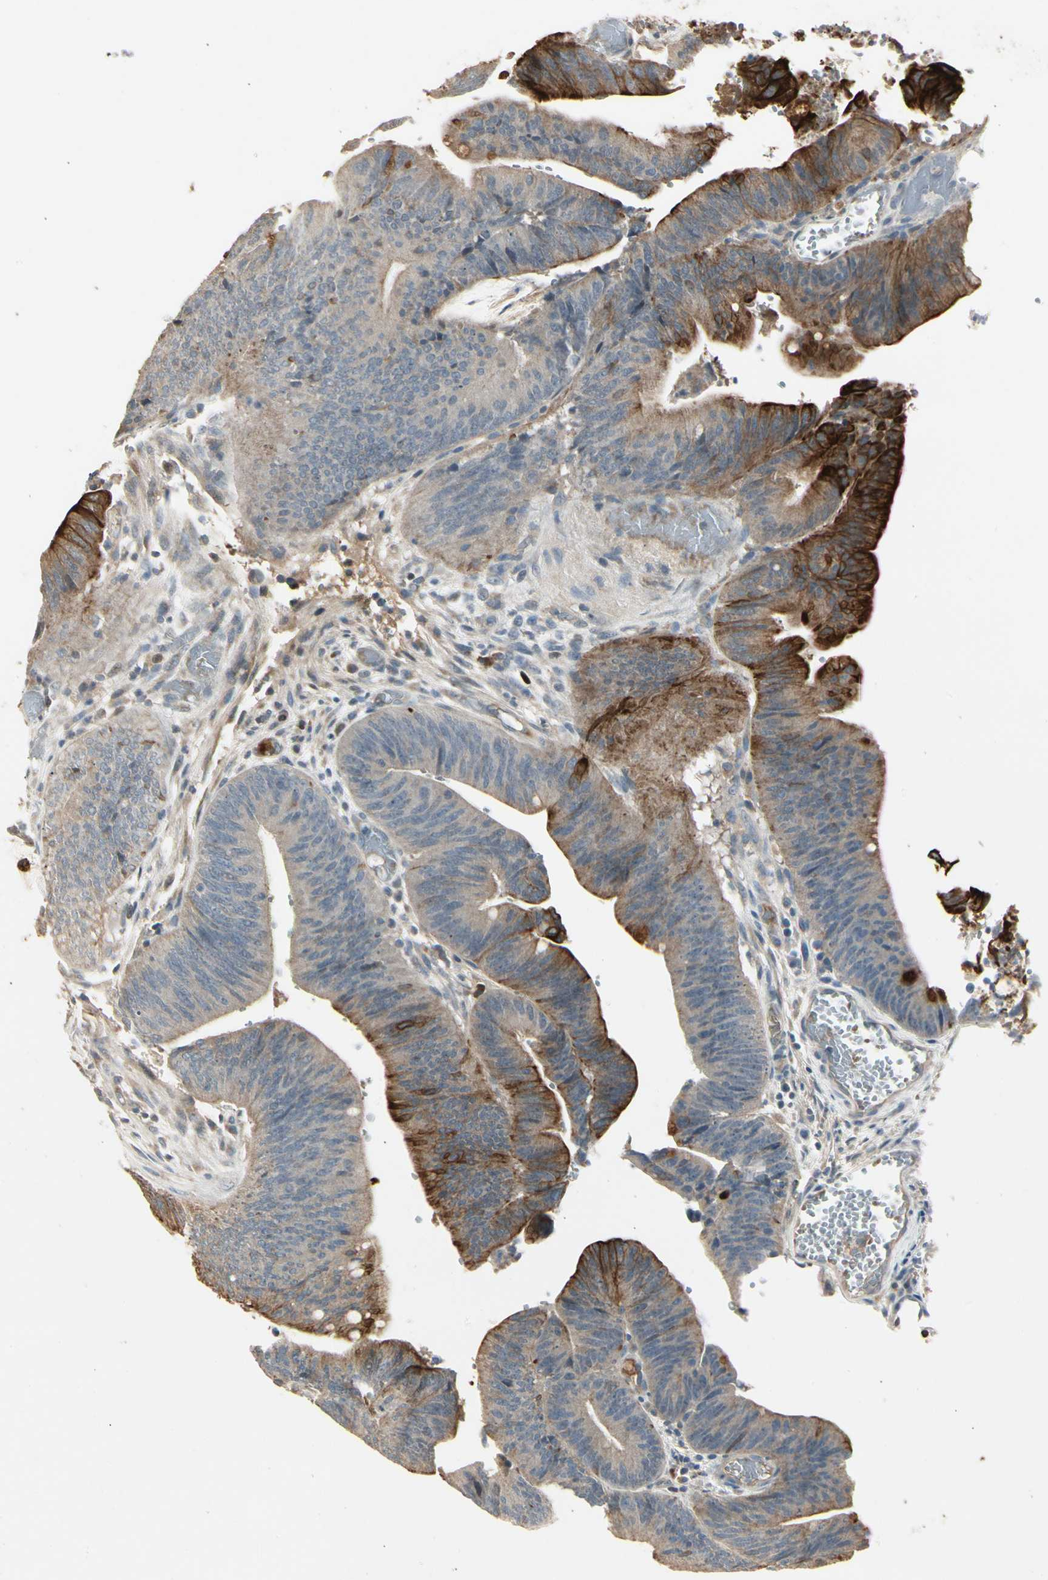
{"staining": {"intensity": "strong", "quantity": "25%-75%", "location": "cytoplasmic/membranous"}, "tissue": "colorectal cancer", "cell_type": "Tumor cells", "image_type": "cancer", "snomed": [{"axis": "morphology", "description": "Adenocarcinoma, NOS"}, {"axis": "topography", "description": "Rectum"}], "caption": "Colorectal cancer (adenocarcinoma) stained with DAB (3,3'-diaminobenzidine) IHC demonstrates high levels of strong cytoplasmic/membranous expression in about 25%-75% of tumor cells.", "gene": "SKIL", "patient": {"sex": "female", "age": 66}}